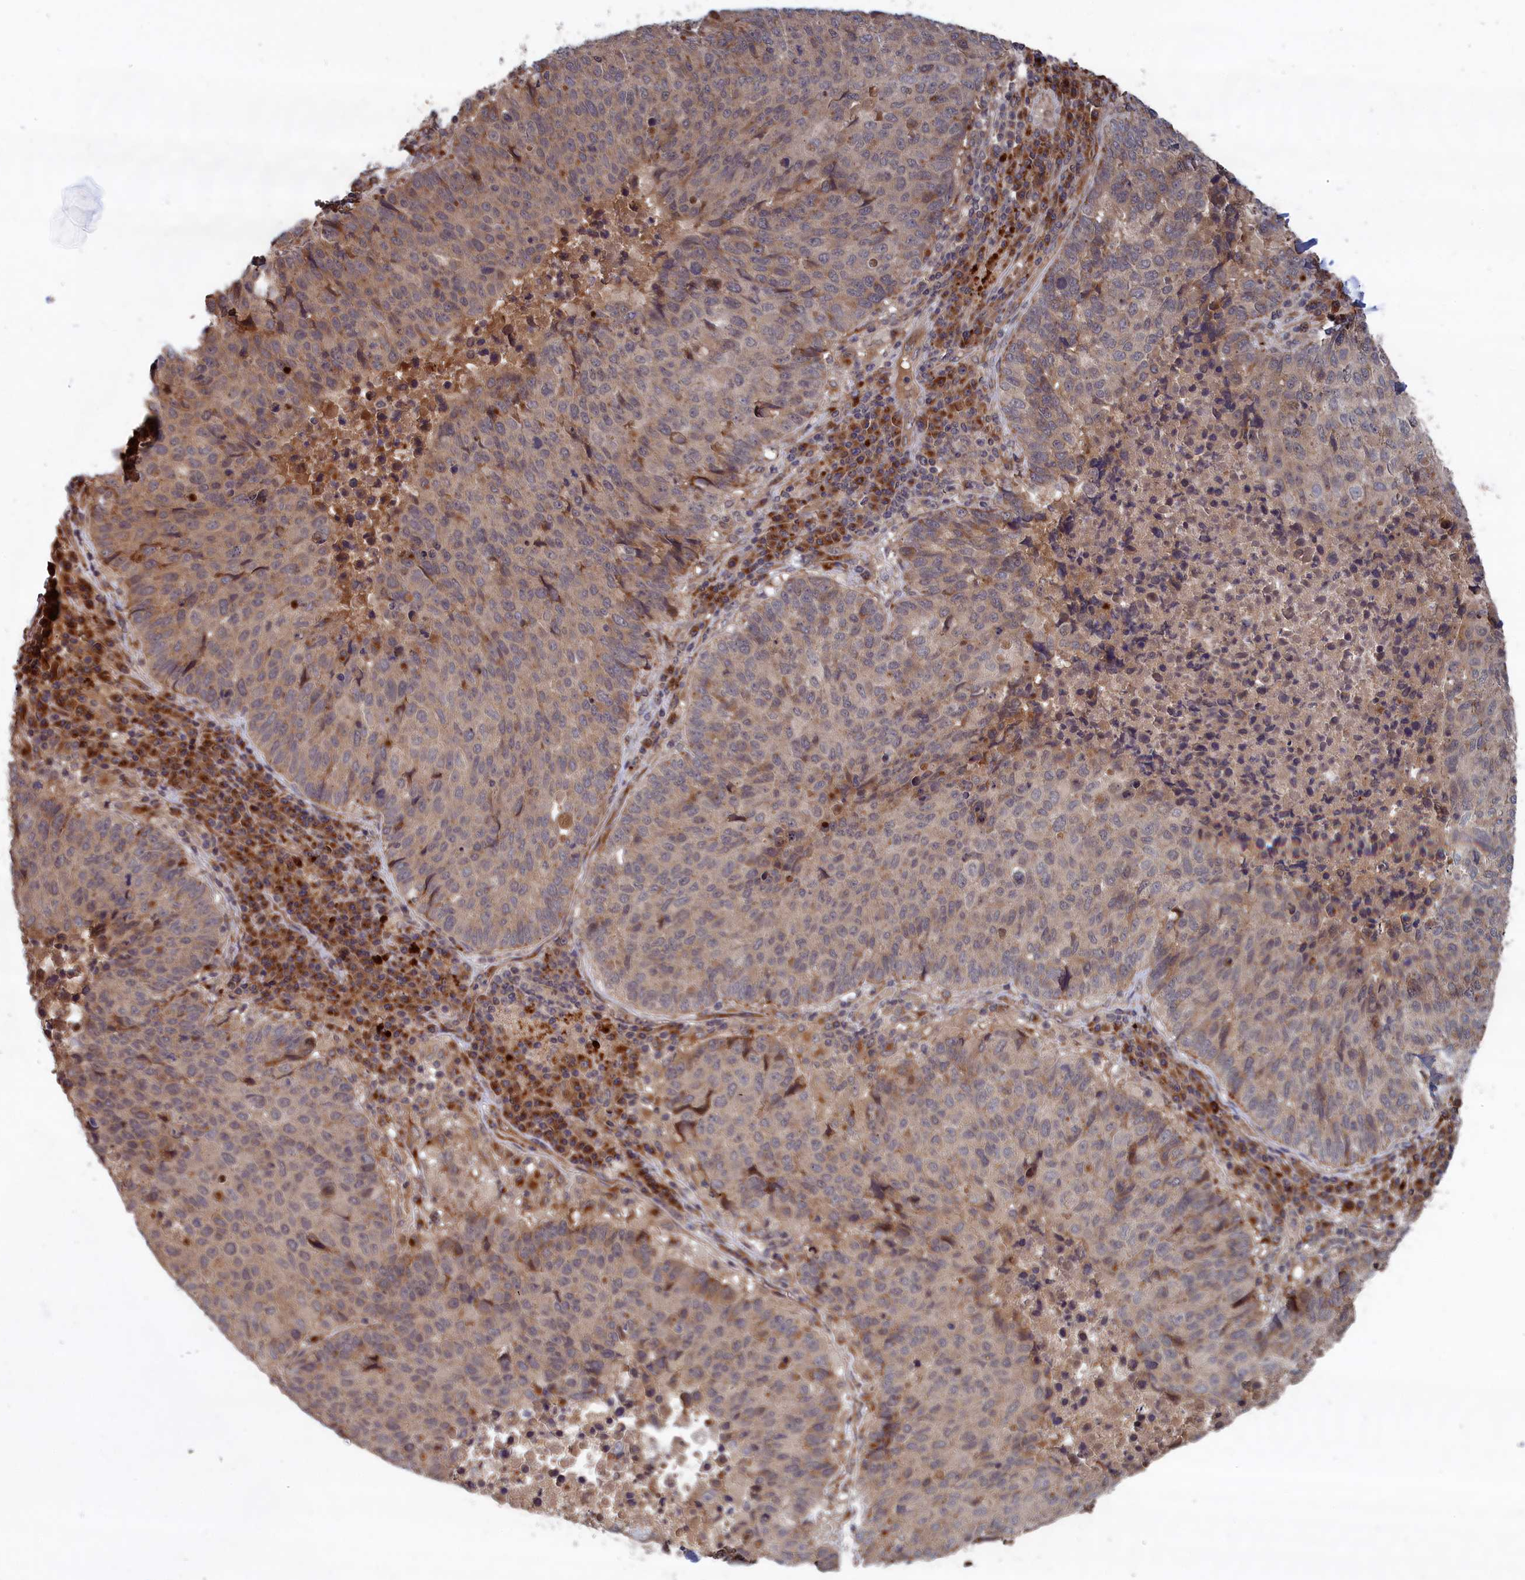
{"staining": {"intensity": "weak", "quantity": "<25%", "location": "cytoplasmic/membranous"}, "tissue": "lung cancer", "cell_type": "Tumor cells", "image_type": "cancer", "snomed": [{"axis": "morphology", "description": "Squamous cell carcinoma, NOS"}, {"axis": "topography", "description": "Lung"}], "caption": "Immunohistochemical staining of human lung cancer (squamous cell carcinoma) demonstrates no significant expression in tumor cells. (DAB (3,3'-diaminobenzidine) IHC, high magnification).", "gene": "TRAPPC2L", "patient": {"sex": "male", "age": 73}}